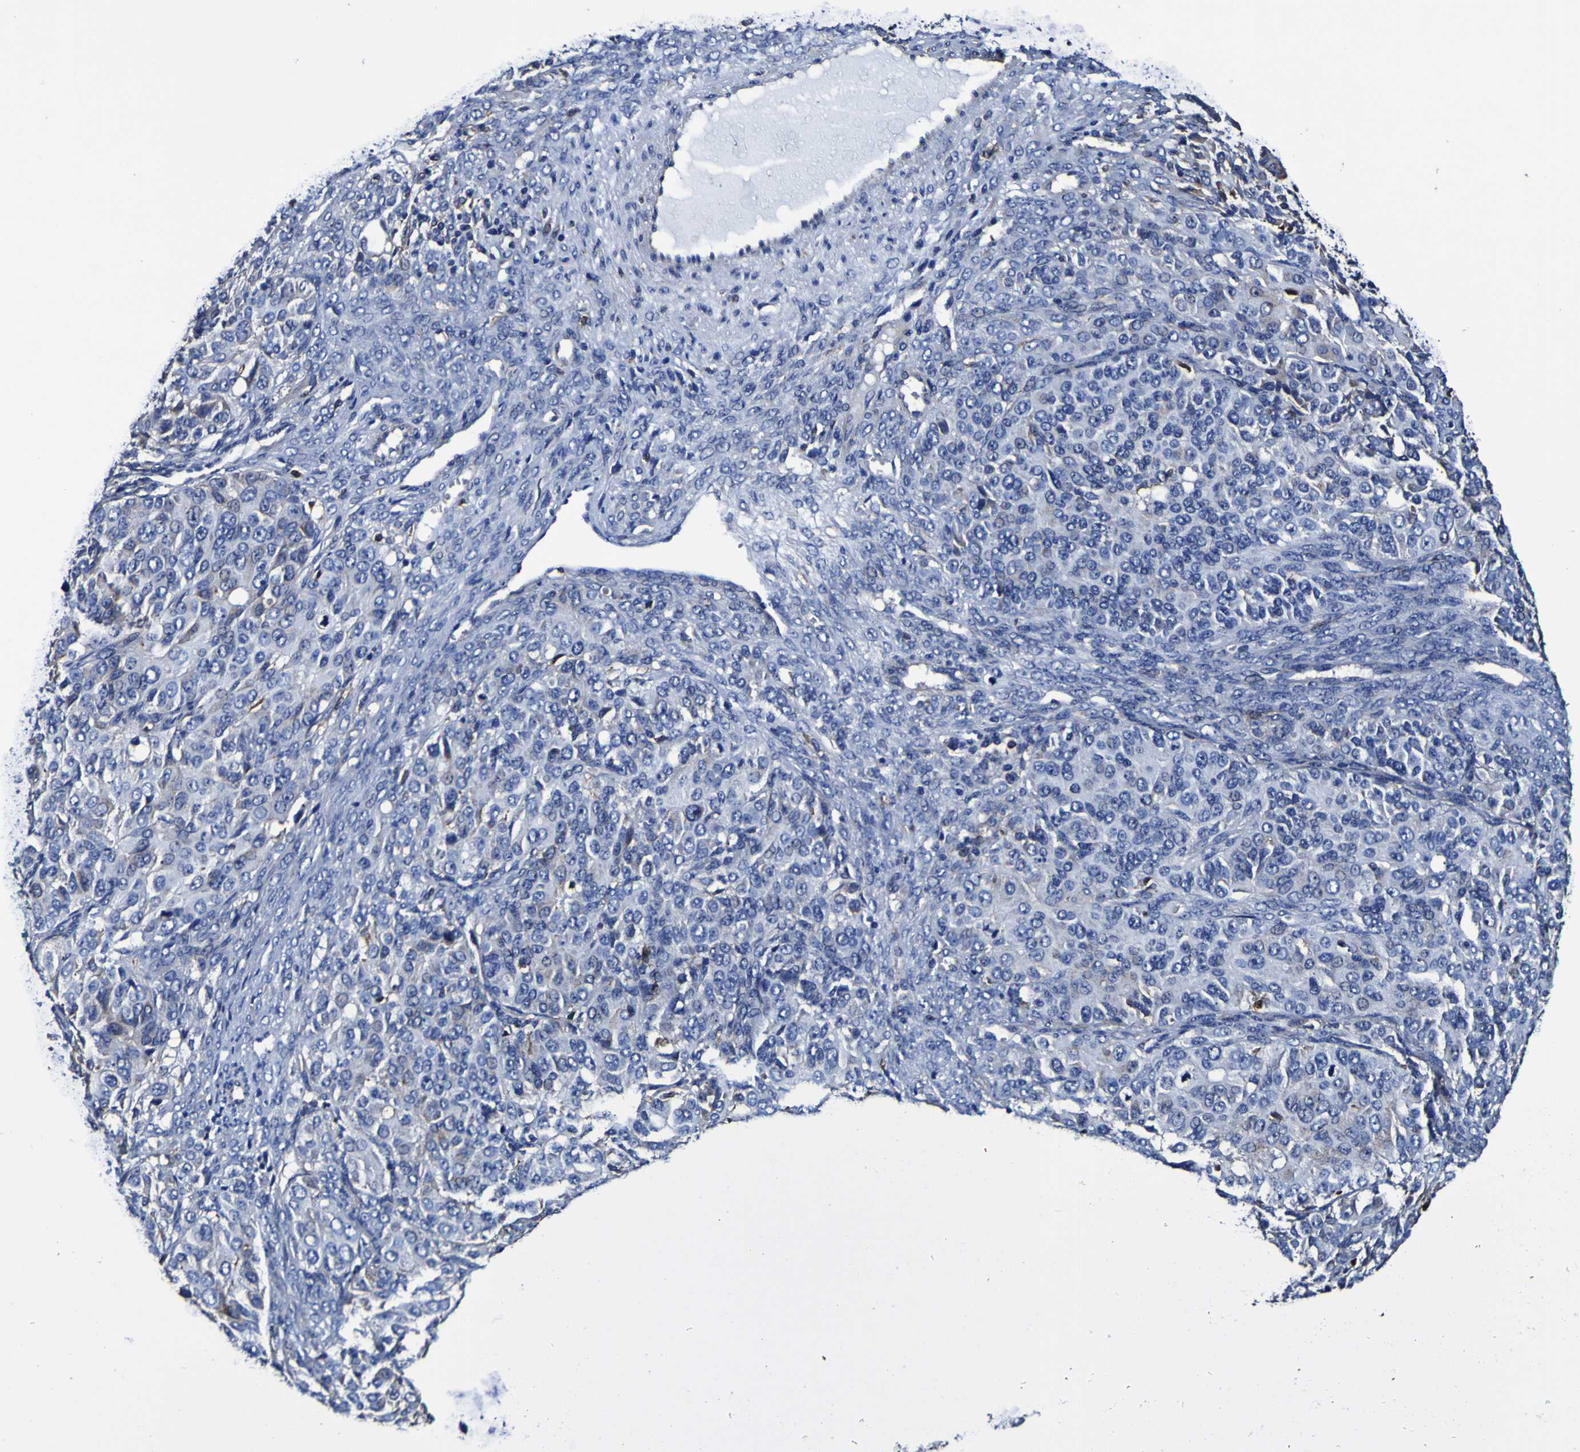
{"staining": {"intensity": "negative", "quantity": "none", "location": "none"}, "tissue": "ovarian cancer", "cell_type": "Tumor cells", "image_type": "cancer", "snomed": [{"axis": "morphology", "description": "Carcinoma, endometroid"}, {"axis": "topography", "description": "Ovary"}], "caption": "Tumor cells are negative for protein expression in human ovarian endometroid carcinoma.", "gene": "GPX1", "patient": {"sex": "female", "age": 51}}